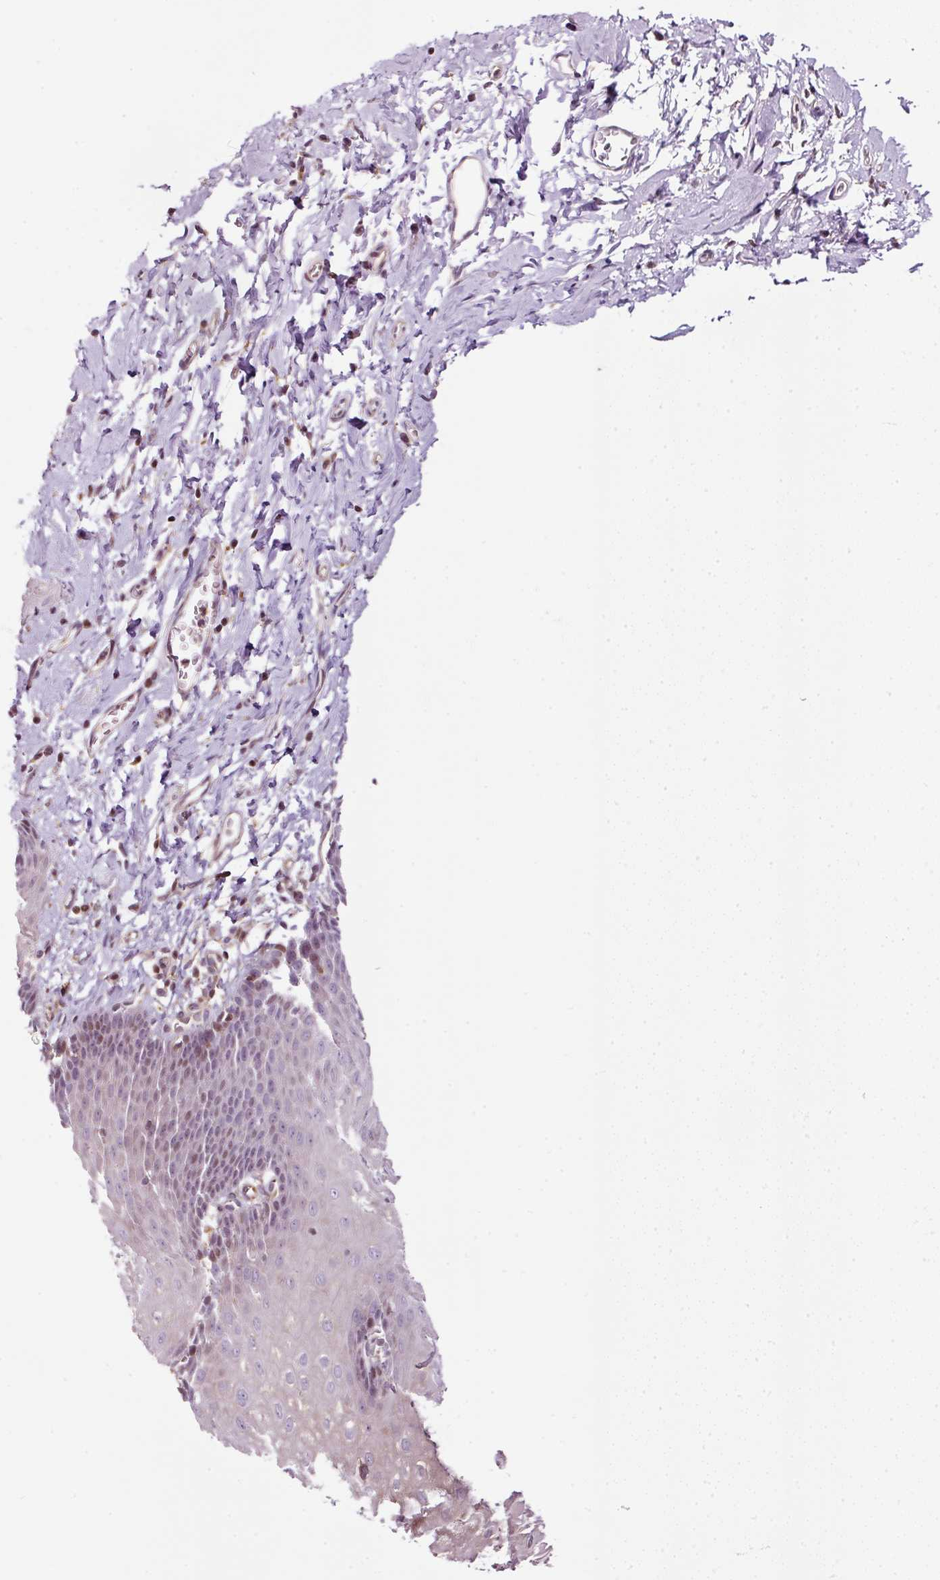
{"staining": {"intensity": "weak", "quantity": "25%-75%", "location": "cytoplasmic/membranous,nuclear"}, "tissue": "esophagus", "cell_type": "Squamous epithelial cells", "image_type": "normal", "snomed": [{"axis": "morphology", "description": "Normal tissue, NOS"}, {"axis": "topography", "description": "Esophagus"}], "caption": "A micrograph of human esophagus stained for a protein shows weak cytoplasmic/membranous,nuclear brown staining in squamous epithelial cells.", "gene": "SCNM1", "patient": {"sex": "male", "age": 70}}